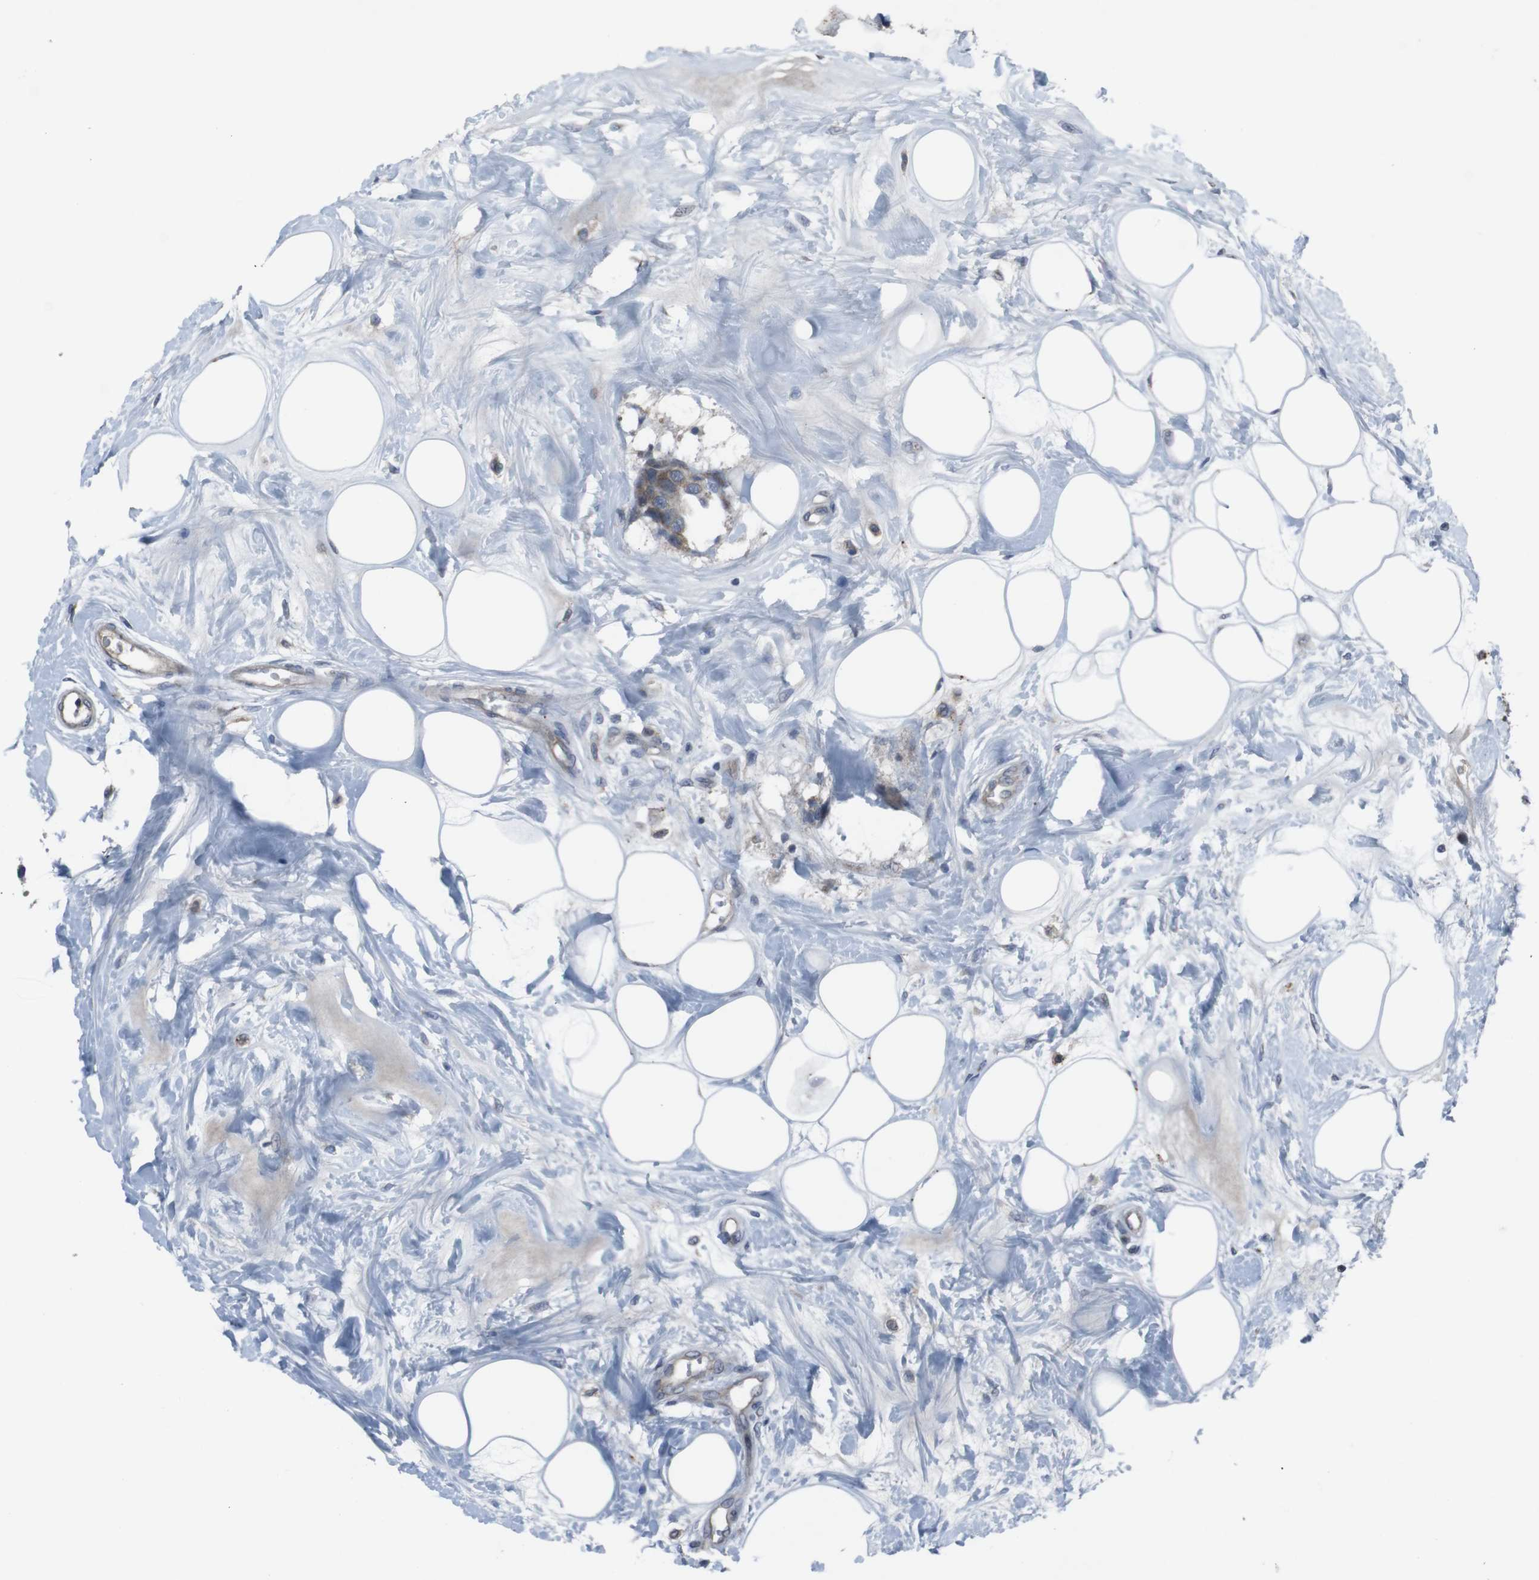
{"staining": {"intensity": "moderate", "quantity": ">75%", "location": "cytoplasmic/membranous"}, "tissue": "breast cancer", "cell_type": "Tumor cells", "image_type": "cancer", "snomed": [{"axis": "morphology", "description": "Normal tissue, NOS"}, {"axis": "morphology", "description": "Duct carcinoma"}, {"axis": "topography", "description": "Breast"}], "caption": "Tumor cells demonstrate medium levels of moderate cytoplasmic/membranous expression in approximately >75% of cells in human breast cancer.", "gene": "EFNA5", "patient": {"sex": "female", "age": 39}}